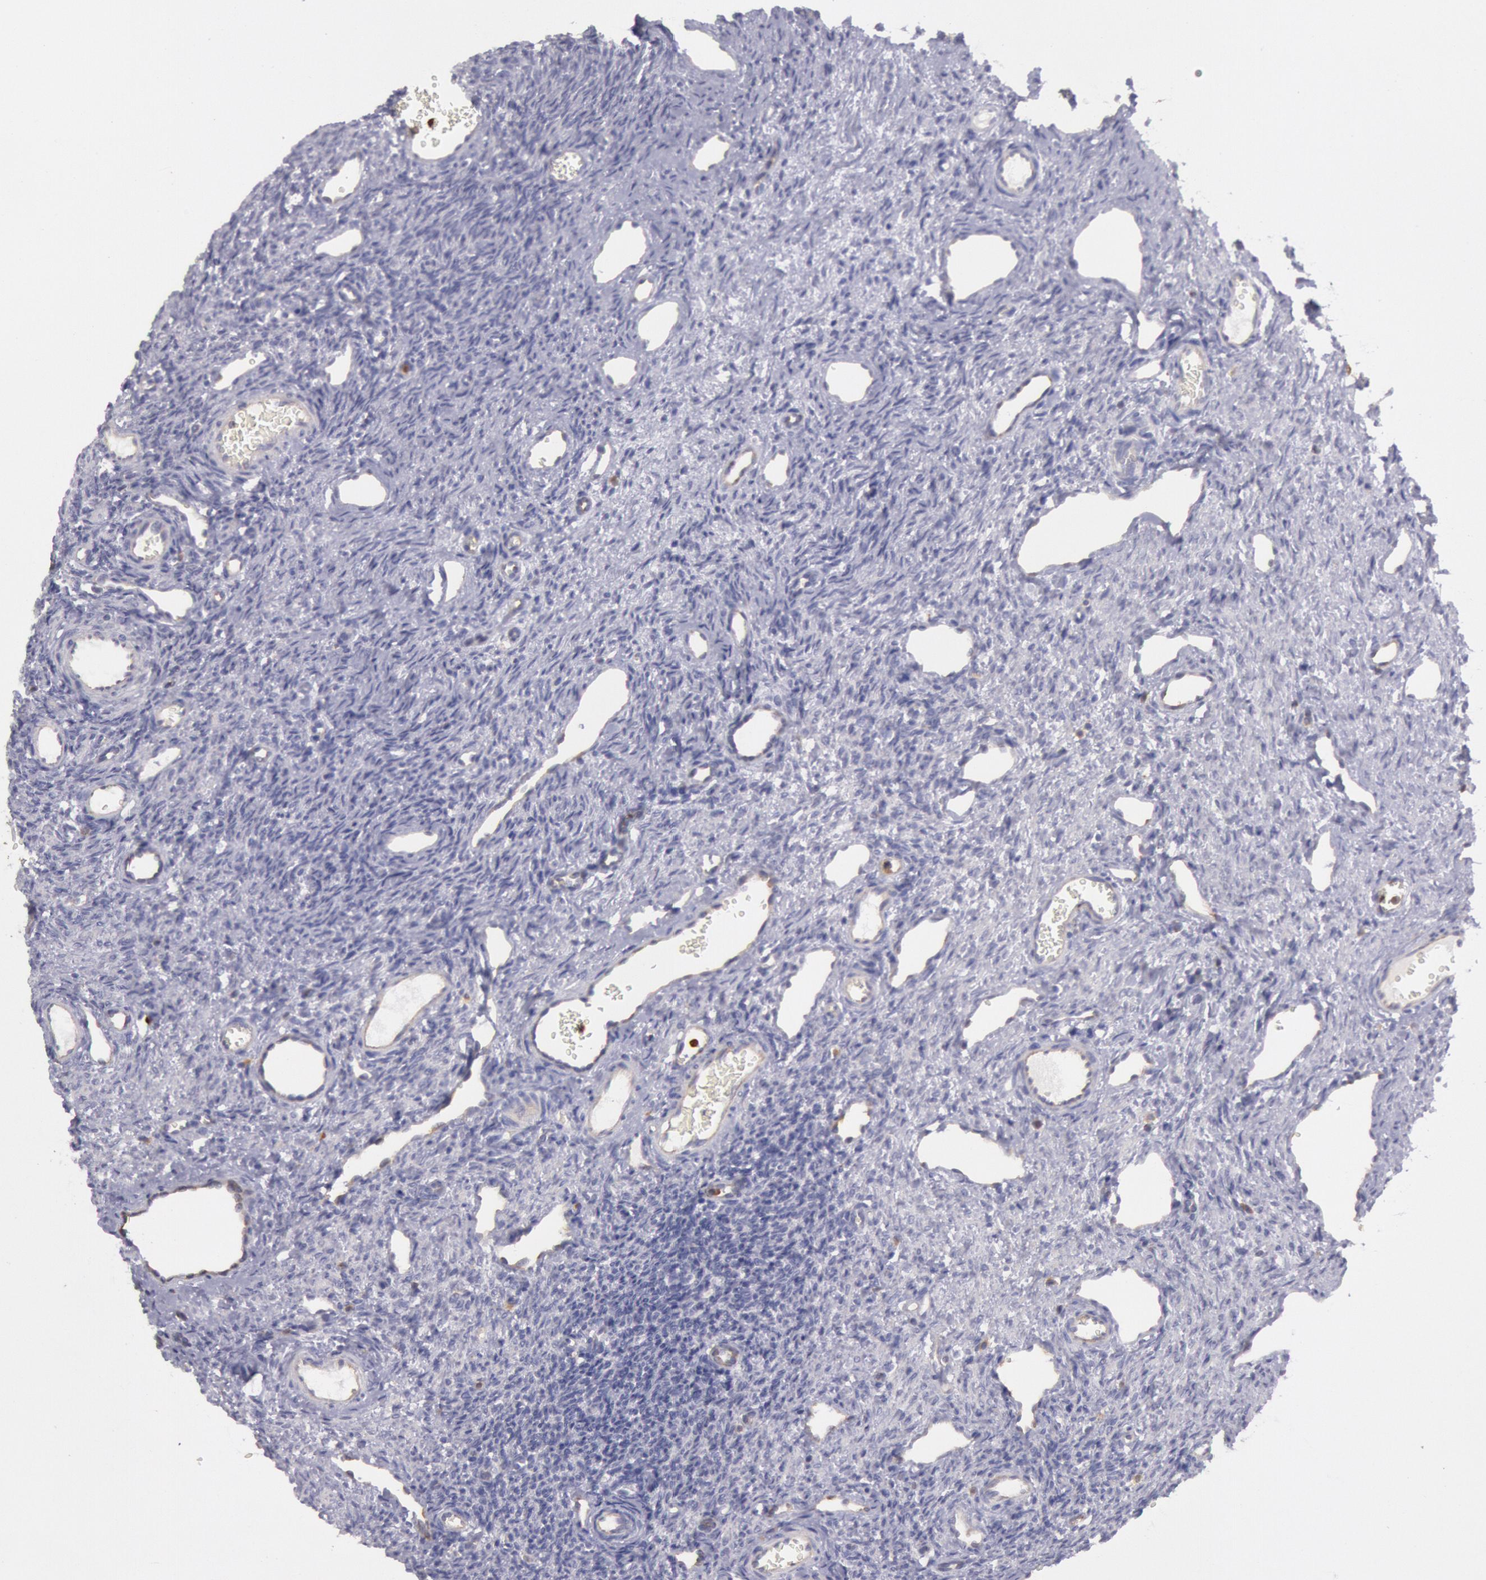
{"staining": {"intensity": "weak", "quantity": "25%-75%", "location": "cytoplasmic/membranous"}, "tissue": "ovary", "cell_type": "Follicle cells", "image_type": "normal", "snomed": [{"axis": "morphology", "description": "Normal tissue, NOS"}, {"axis": "topography", "description": "Ovary"}], "caption": "DAB immunohistochemical staining of benign human ovary shows weak cytoplasmic/membranous protein expression in about 25%-75% of follicle cells. The staining is performed using DAB (3,3'-diaminobenzidine) brown chromogen to label protein expression. The nuclei are counter-stained blue using hematoxylin.", "gene": "RAB27A", "patient": {"sex": "female", "age": 33}}